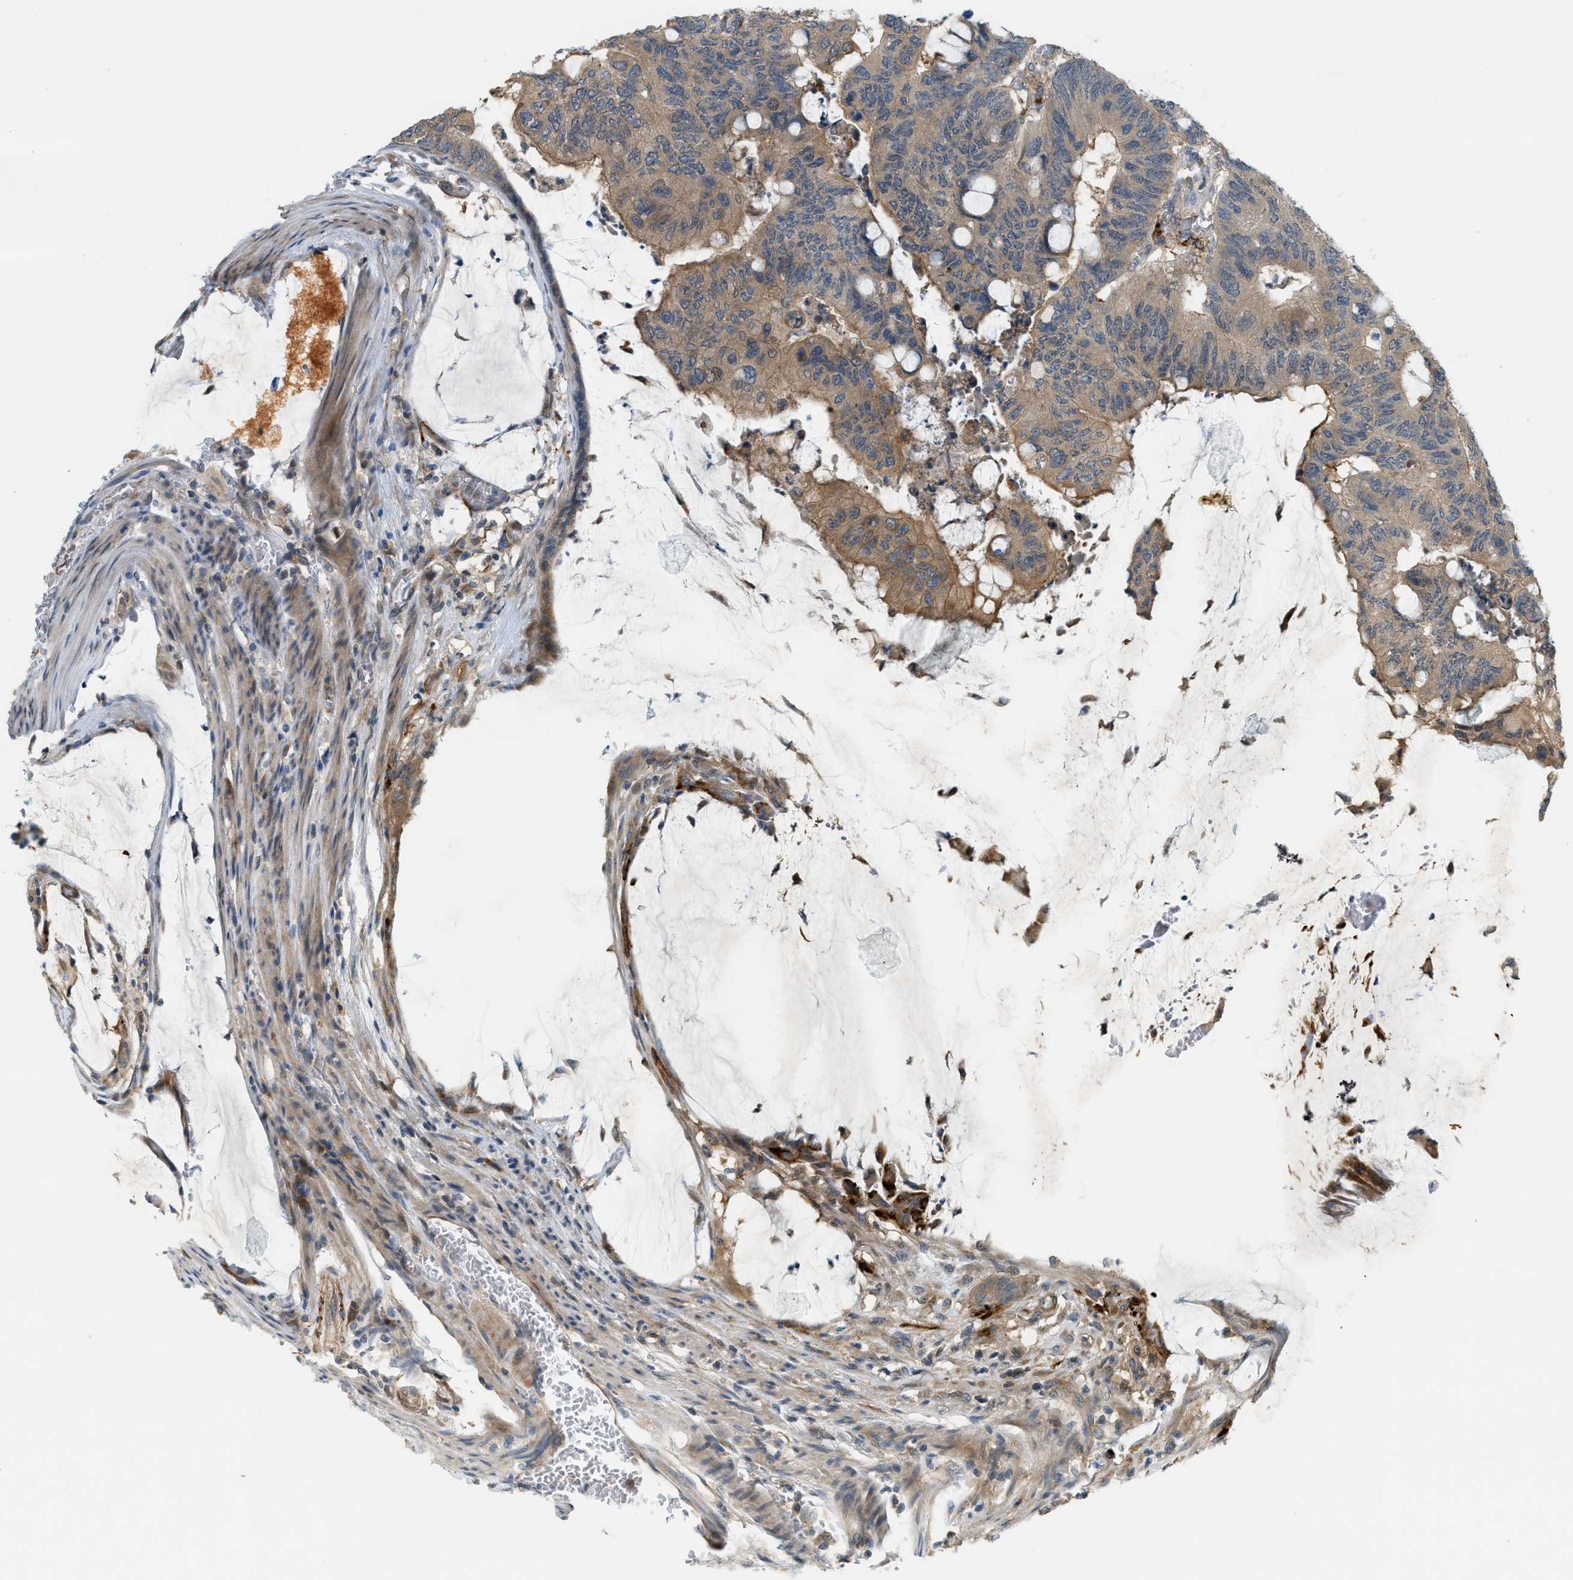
{"staining": {"intensity": "moderate", "quantity": ">75%", "location": "cytoplasmic/membranous"}, "tissue": "colorectal cancer", "cell_type": "Tumor cells", "image_type": "cancer", "snomed": [{"axis": "morphology", "description": "Normal tissue, NOS"}, {"axis": "morphology", "description": "Adenocarcinoma, NOS"}, {"axis": "topography", "description": "Rectum"}], "caption": "A histopathology image showing moderate cytoplasmic/membranous staining in approximately >75% of tumor cells in colorectal cancer (adenocarcinoma), as visualized by brown immunohistochemical staining.", "gene": "PDCL3", "patient": {"sex": "male", "age": 92}}